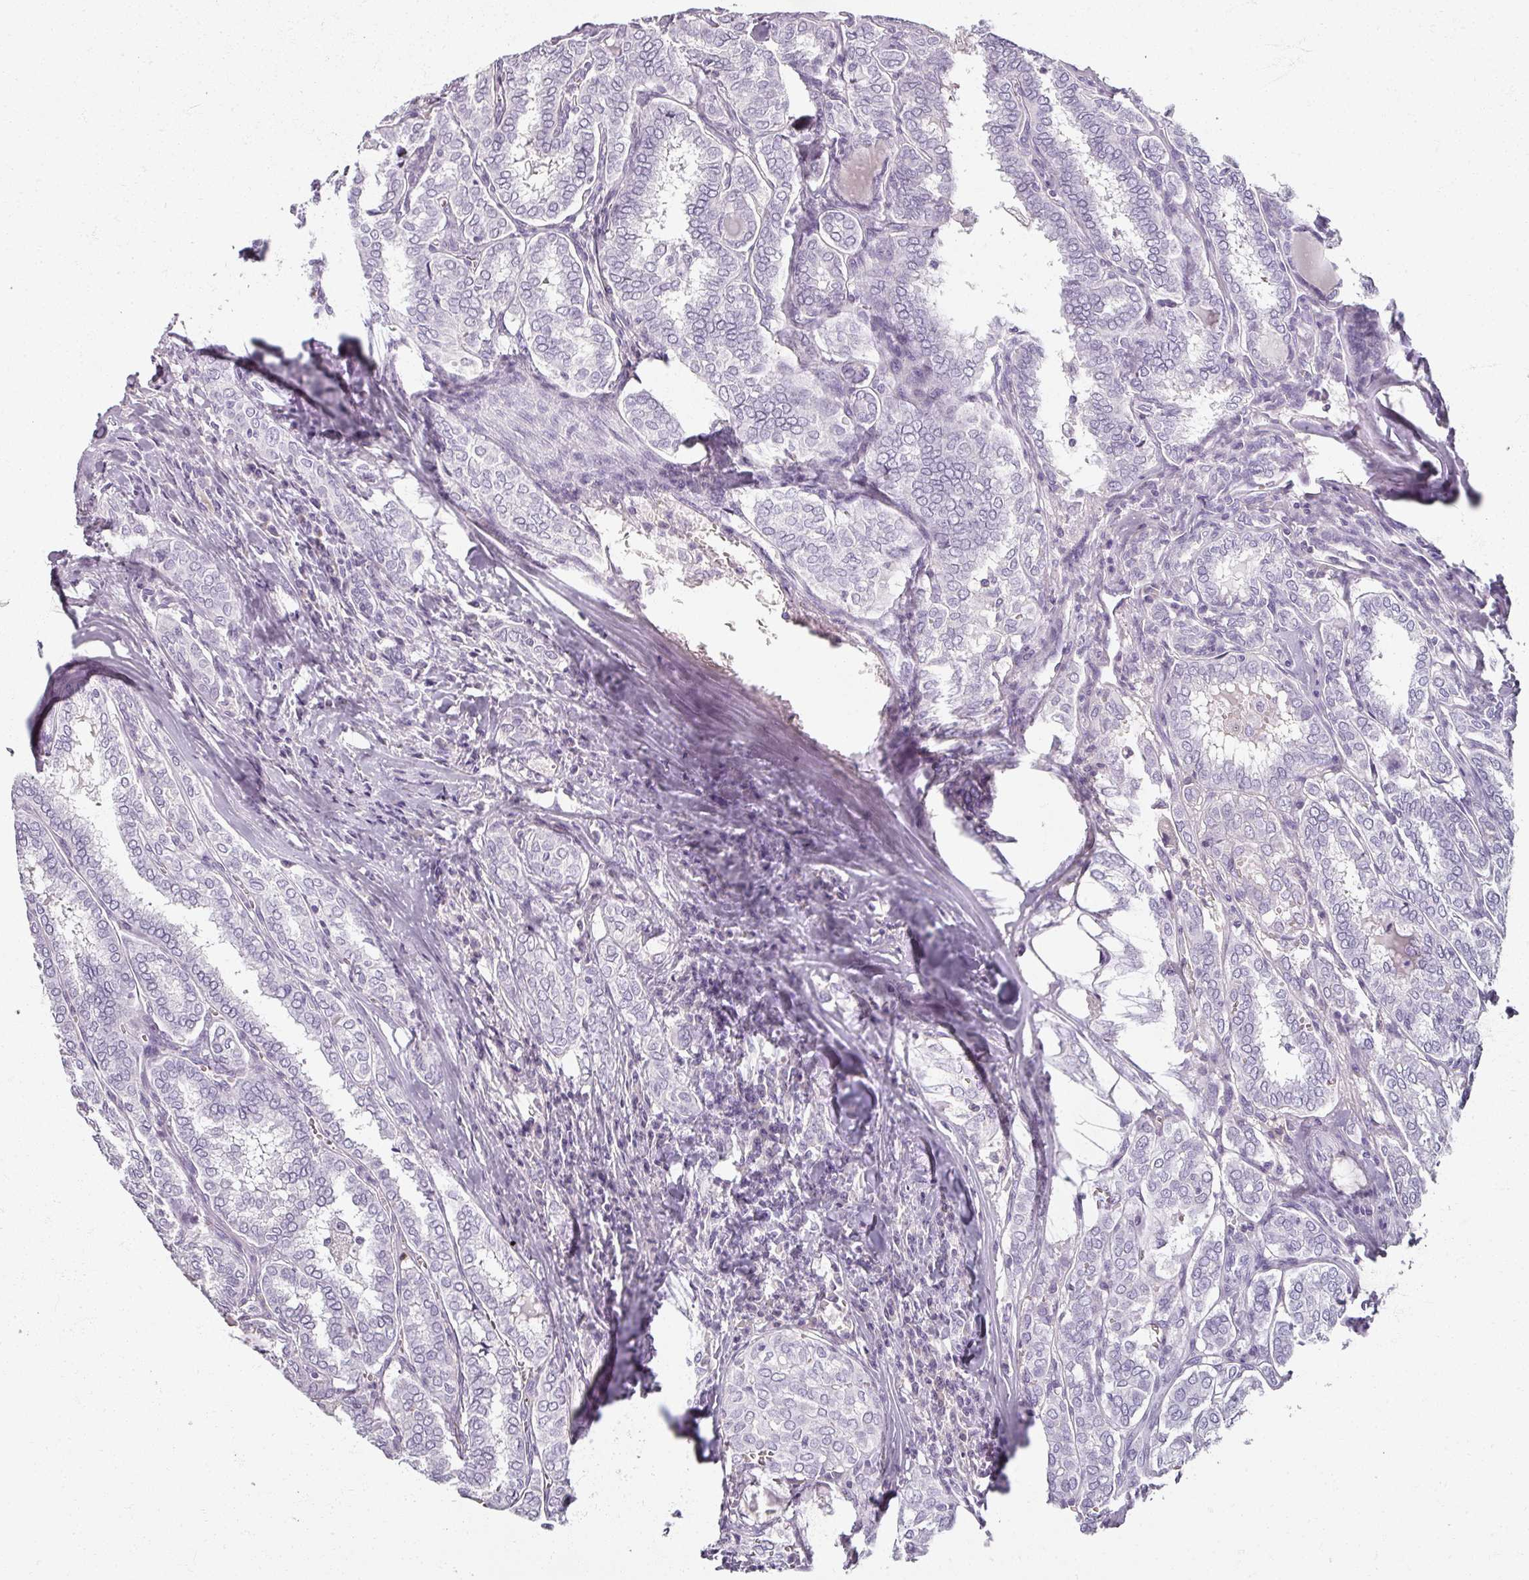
{"staining": {"intensity": "negative", "quantity": "none", "location": "none"}, "tissue": "thyroid cancer", "cell_type": "Tumor cells", "image_type": "cancer", "snomed": [{"axis": "morphology", "description": "Papillary adenocarcinoma, NOS"}, {"axis": "topography", "description": "Thyroid gland"}], "caption": "An IHC histopathology image of thyroid cancer is shown. There is no staining in tumor cells of thyroid cancer.", "gene": "REG3G", "patient": {"sex": "female", "age": 30}}